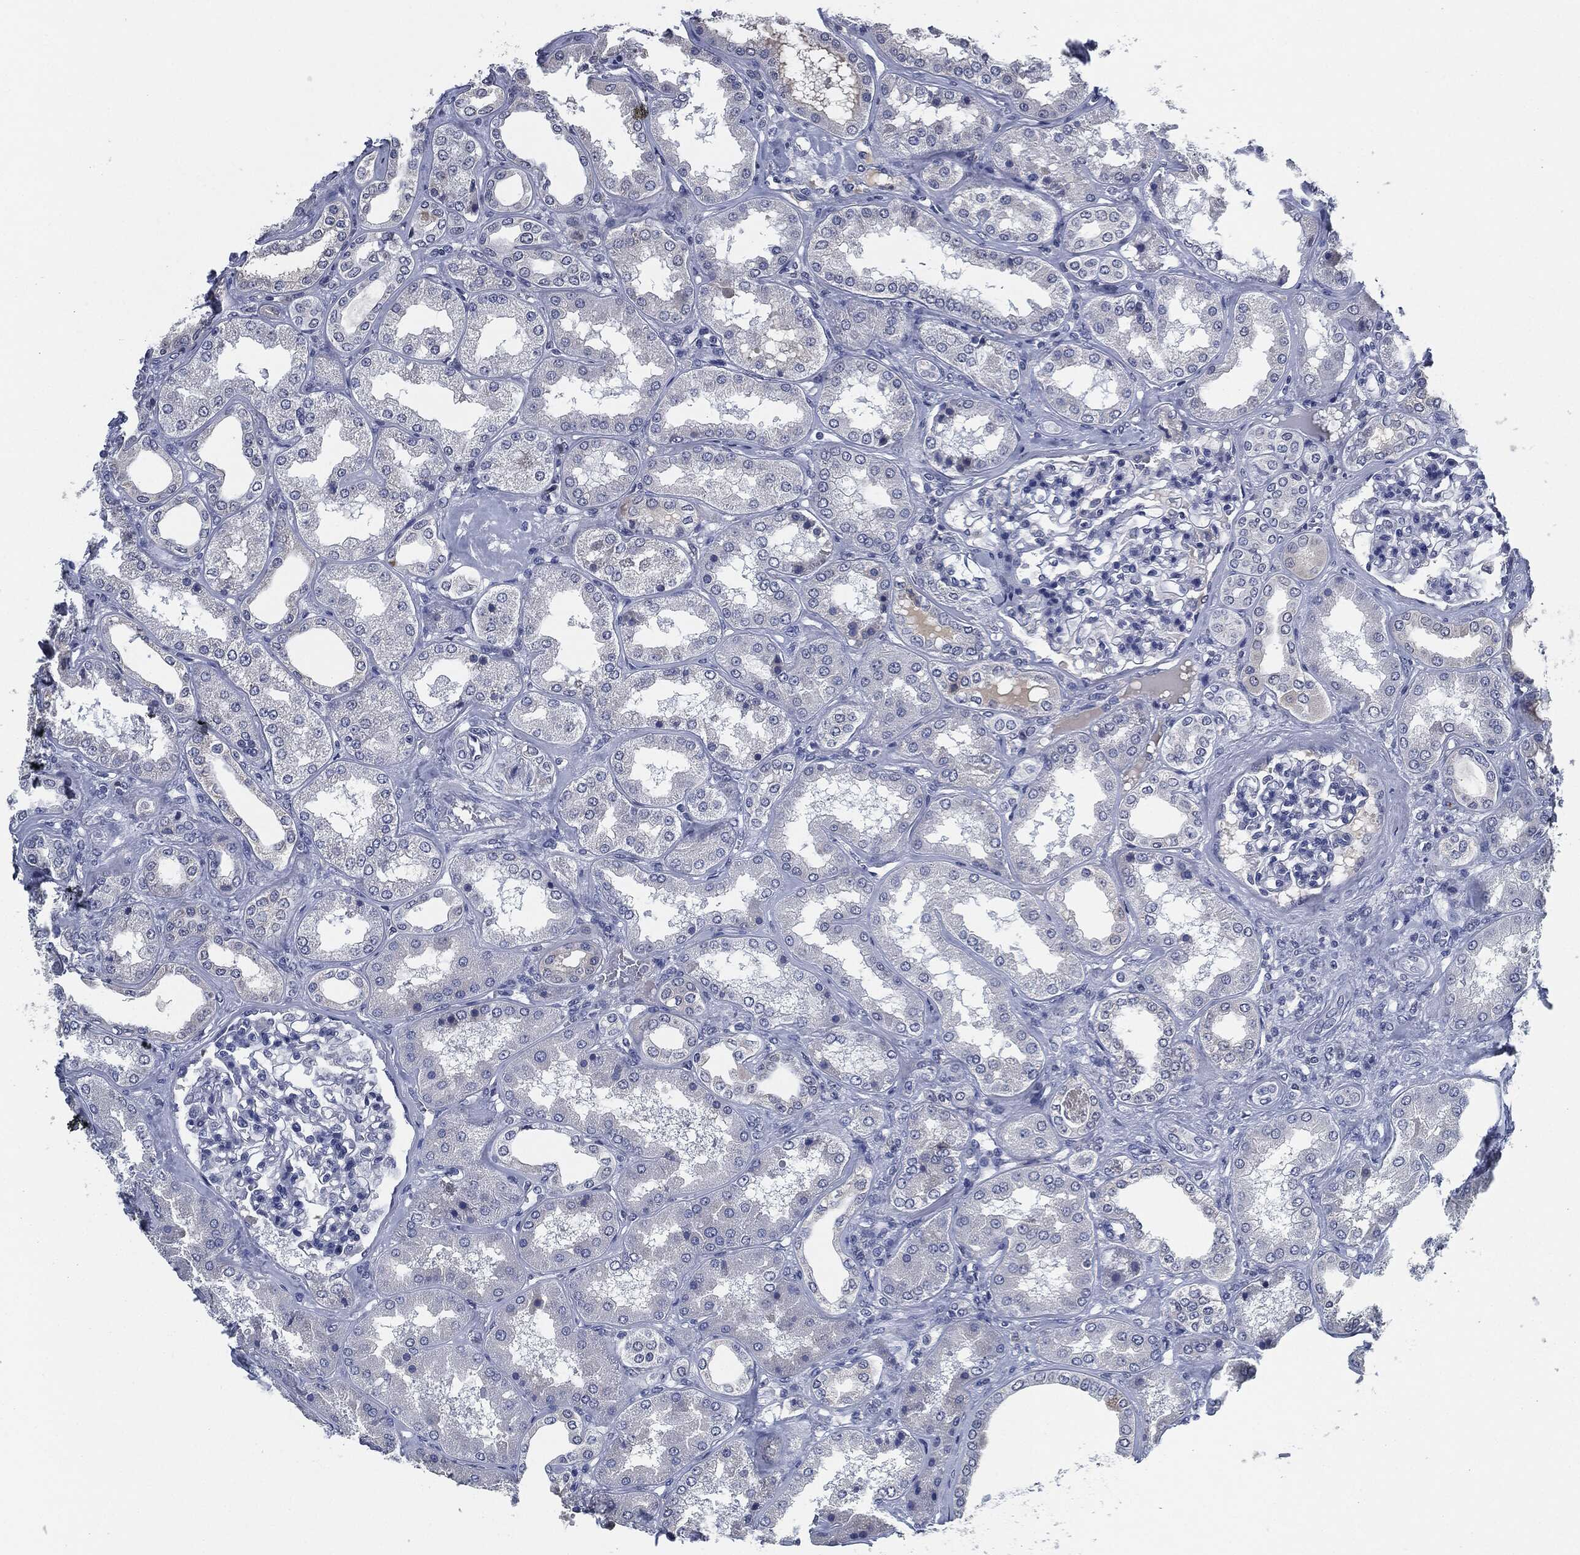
{"staining": {"intensity": "negative", "quantity": "none", "location": "none"}, "tissue": "kidney", "cell_type": "Cells in glomeruli", "image_type": "normal", "snomed": [{"axis": "morphology", "description": "Normal tissue, NOS"}, {"axis": "topography", "description": "Kidney"}], "caption": "Immunohistochemical staining of unremarkable kidney exhibits no significant staining in cells in glomeruli.", "gene": "IL2RG", "patient": {"sex": "female", "age": 56}}